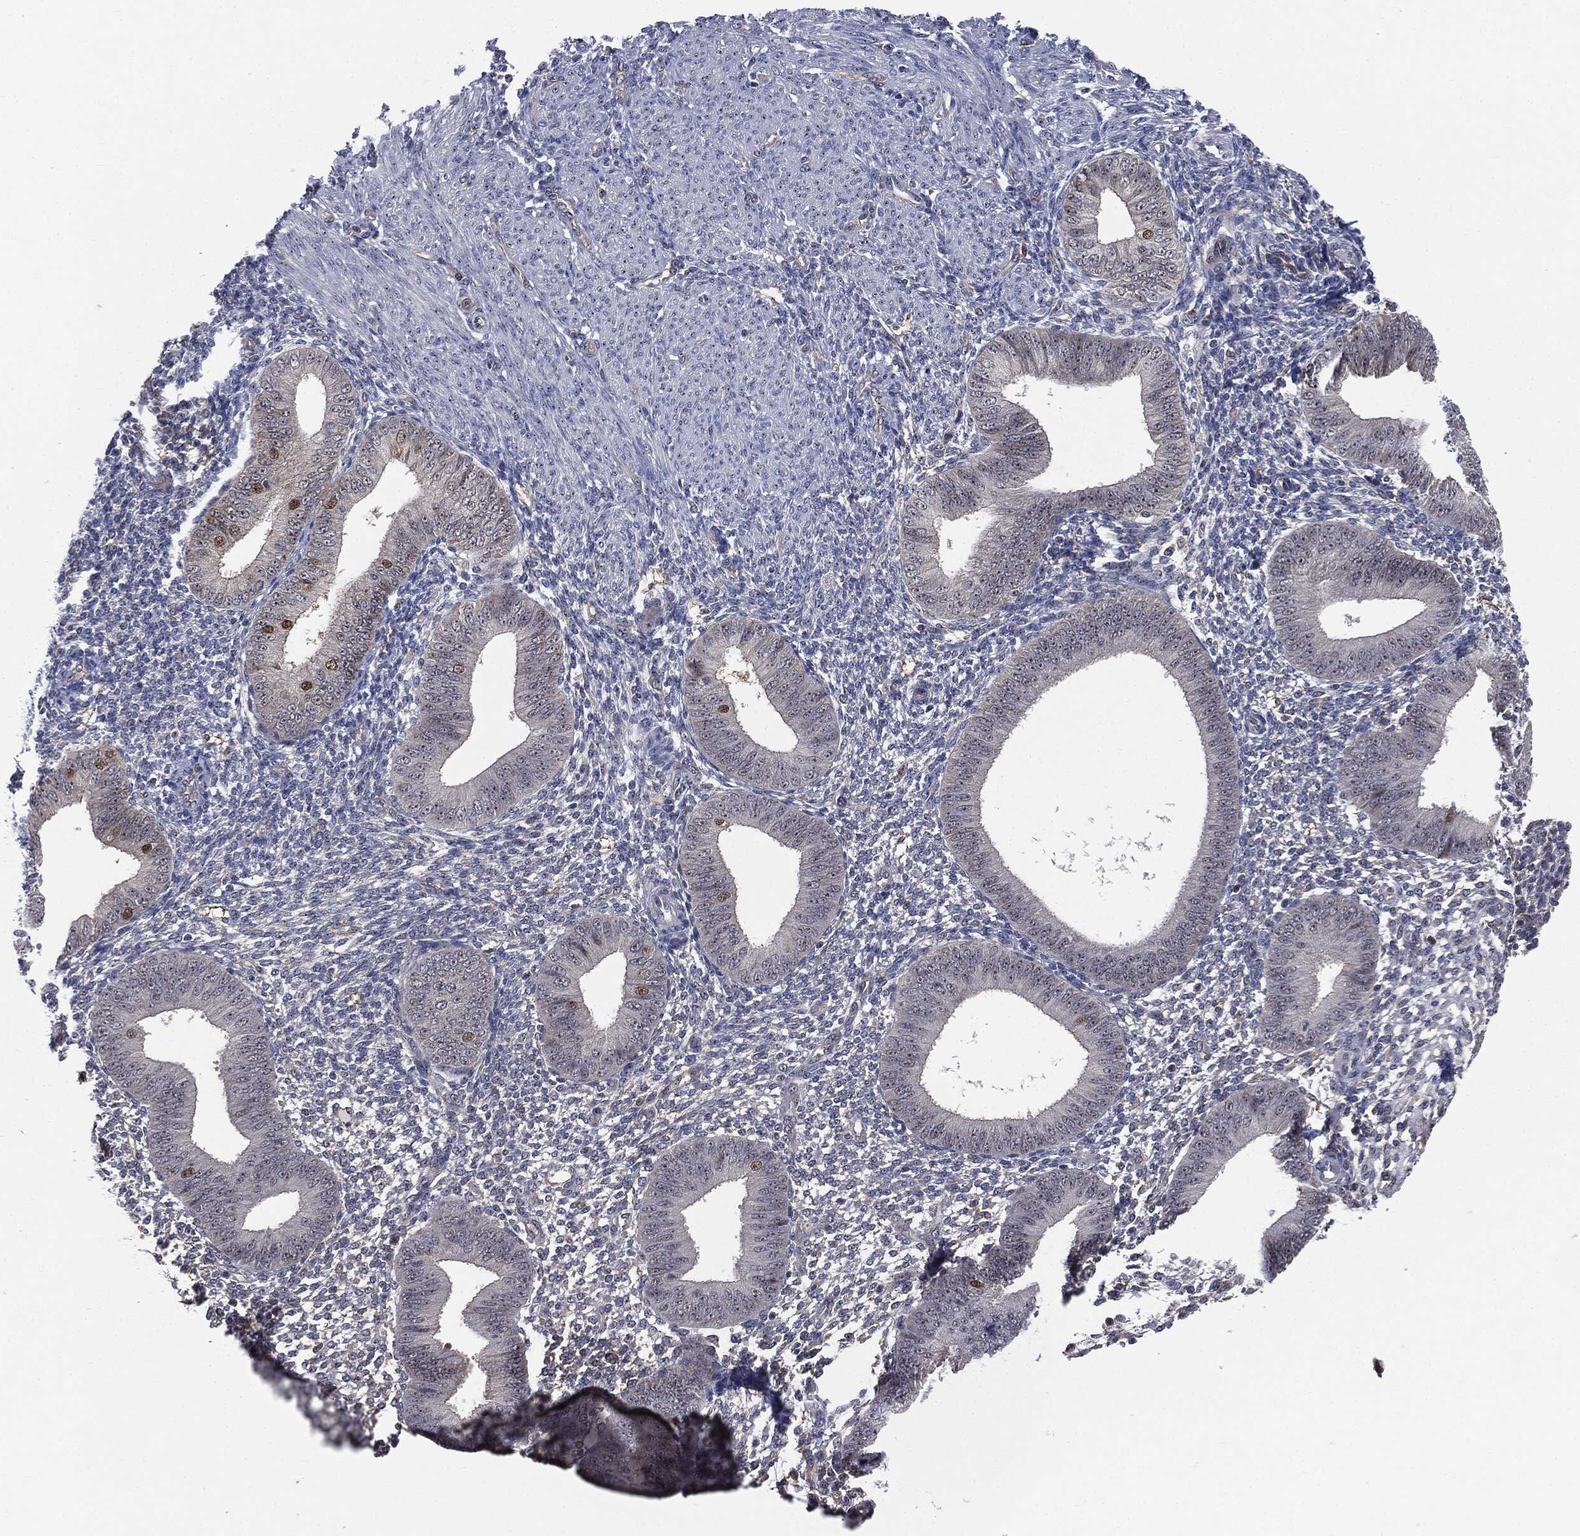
{"staining": {"intensity": "negative", "quantity": "none", "location": "none"}, "tissue": "endometrium", "cell_type": "Cells in endometrial stroma", "image_type": "normal", "snomed": [{"axis": "morphology", "description": "Normal tissue, NOS"}, {"axis": "topography", "description": "Endometrium"}], "caption": "Micrograph shows no significant protein expression in cells in endometrial stroma of unremarkable endometrium.", "gene": "TRMT1L", "patient": {"sex": "female", "age": 39}}